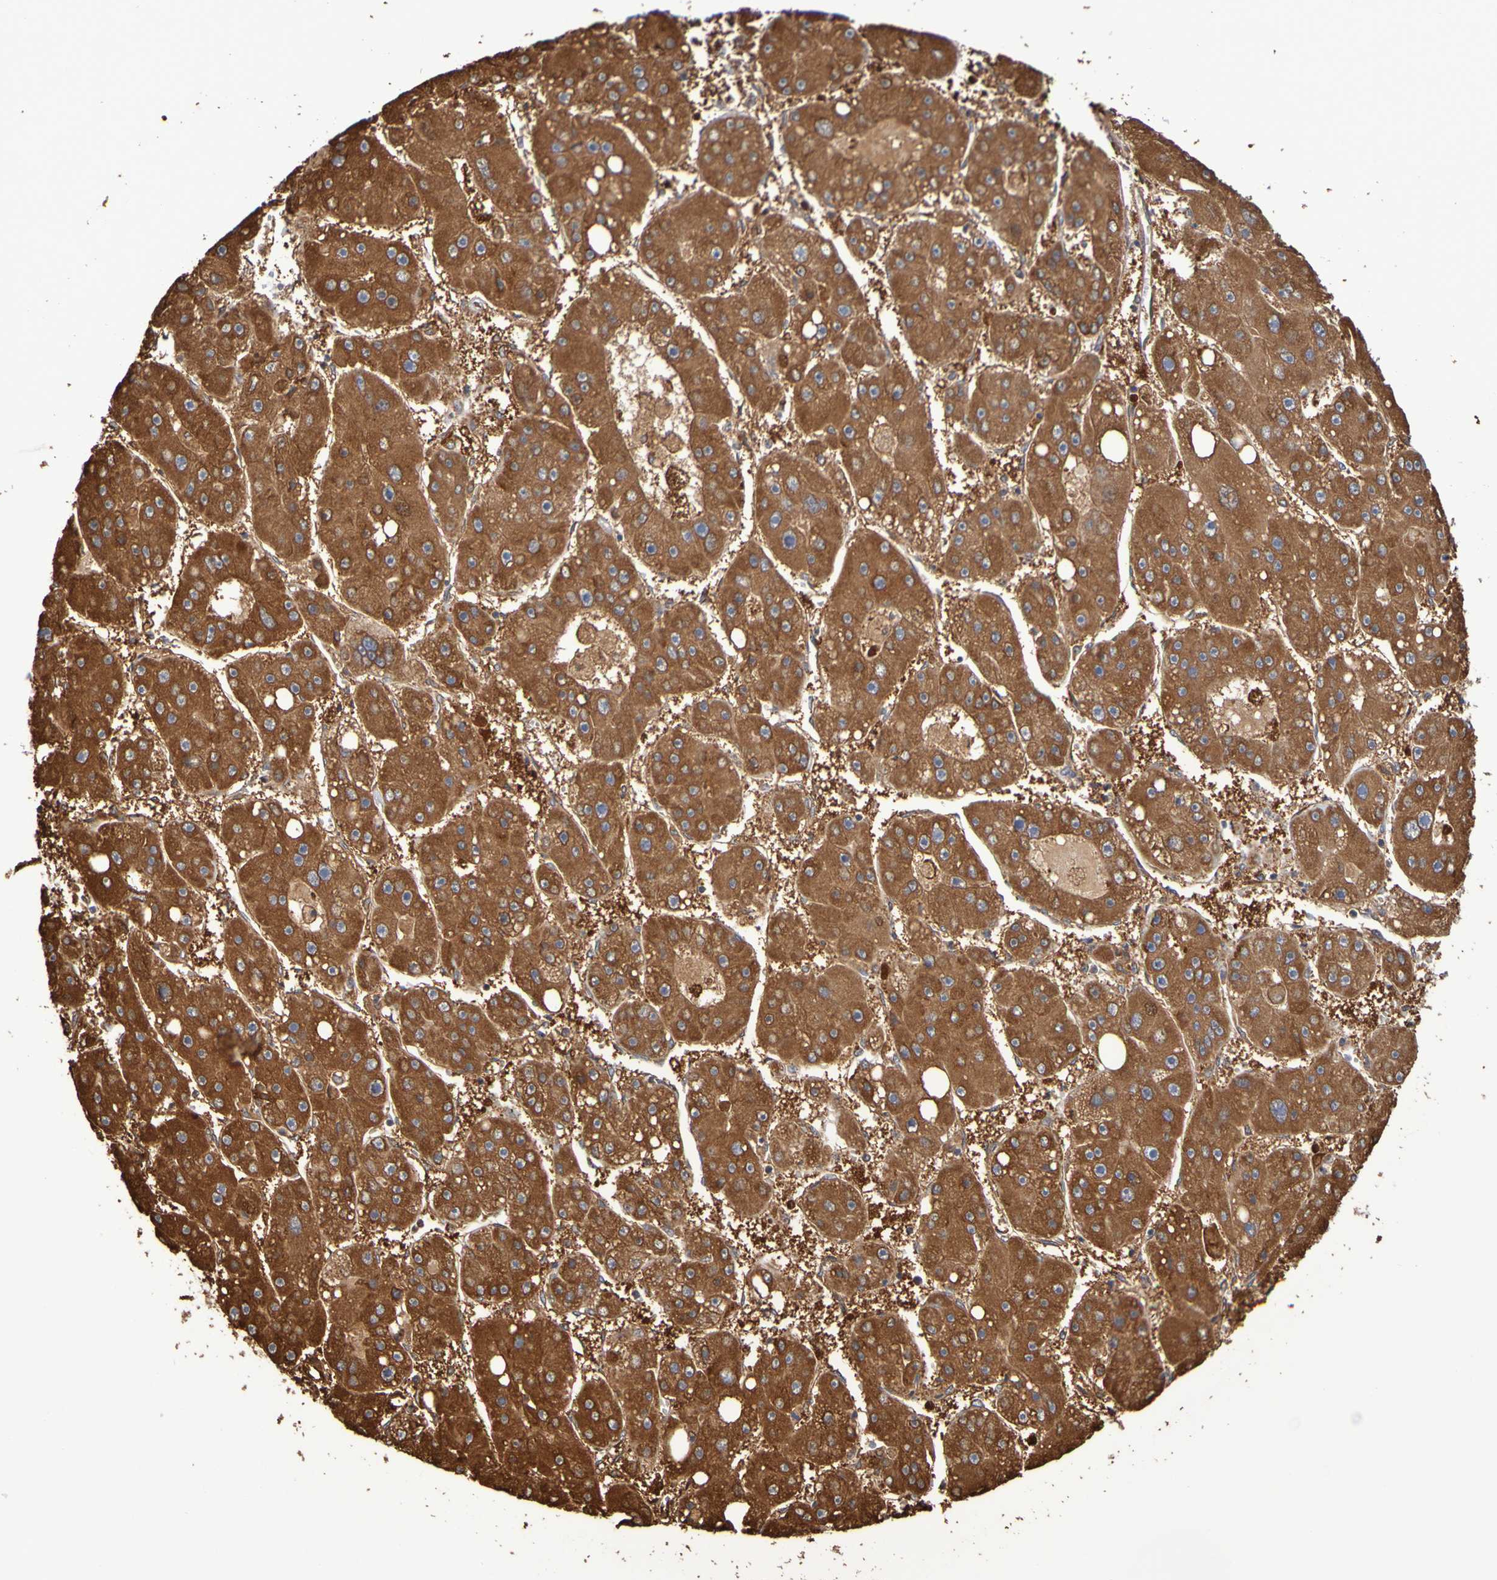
{"staining": {"intensity": "strong", "quantity": ">75%", "location": "cytoplasmic/membranous"}, "tissue": "liver cancer", "cell_type": "Tumor cells", "image_type": "cancer", "snomed": [{"axis": "morphology", "description": "Carcinoma, Hepatocellular, NOS"}, {"axis": "topography", "description": "Liver"}], "caption": "This histopathology image demonstrates IHC staining of human liver cancer, with high strong cytoplasmic/membranous expression in approximately >75% of tumor cells.", "gene": "RAB11A", "patient": {"sex": "female", "age": 61}}